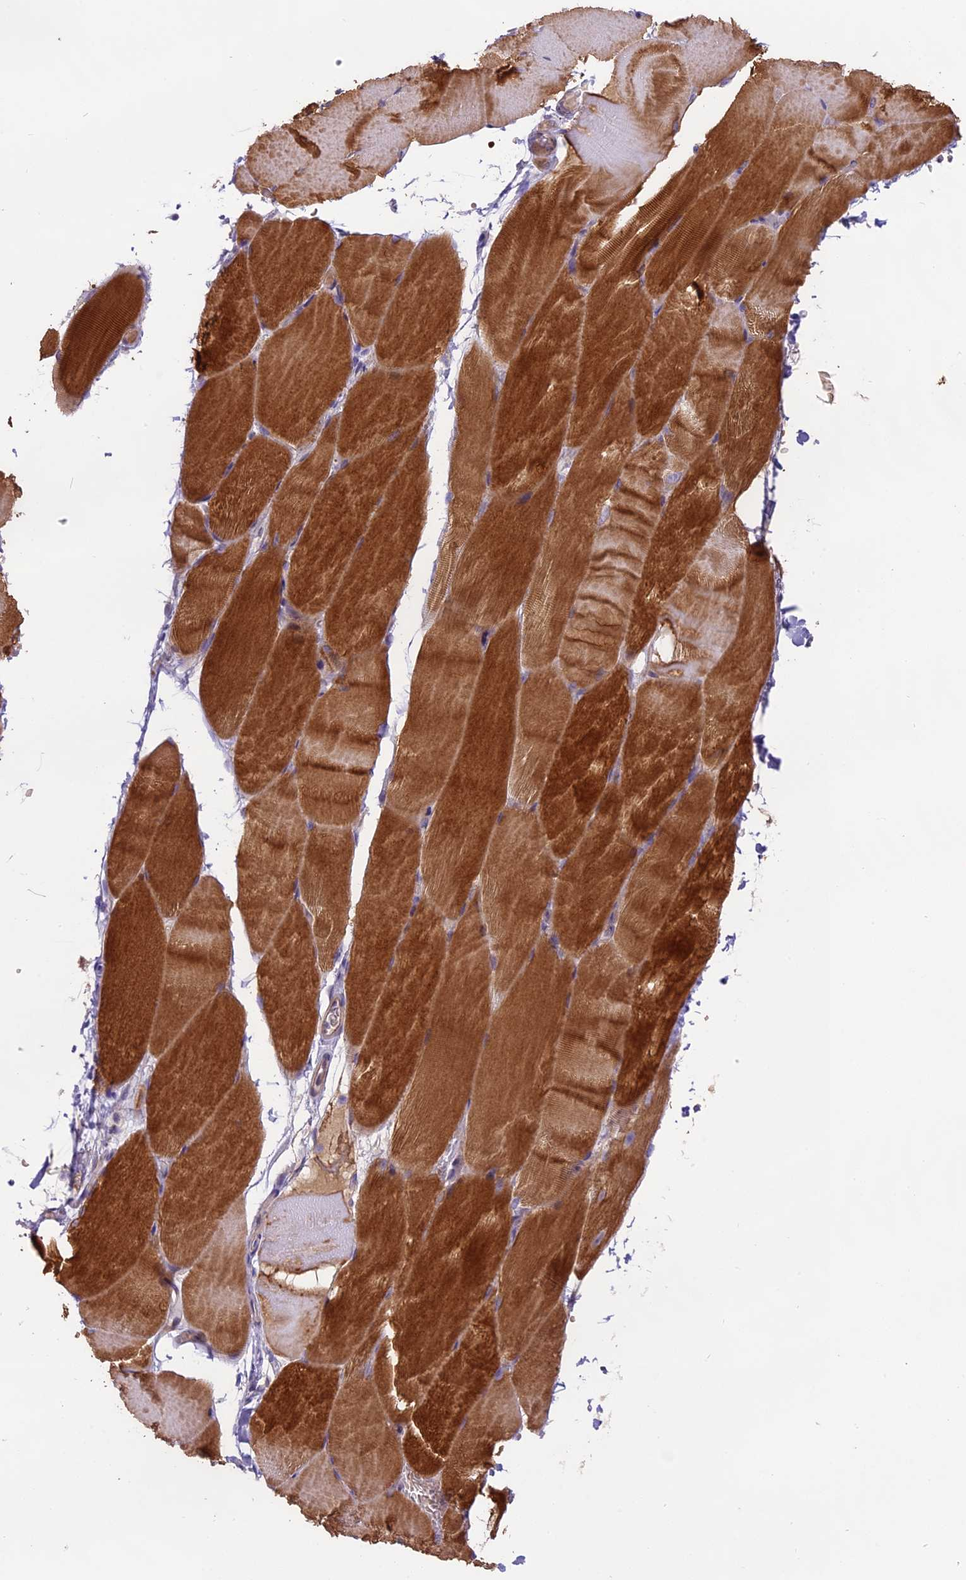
{"staining": {"intensity": "strong", "quantity": ">75%", "location": "cytoplasmic/membranous"}, "tissue": "skeletal muscle", "cell_type": "Myocytes", "image_type": "normal", "snomed": [{"axis": "morphology", "description": "Normal tissue, NOS"}, {"axis": "topography", "description": "Skeletal muscle"}, {"axis": "topography", "description": "Parathyroid gland"}], "caption": "Strong cytoplasmic/membranous positivity is seen in approximately >75% of myocytes in unremarkable skeletal muscle.", "gene": "MEMO1", "patient": {"sex": "female", "age": 37}}